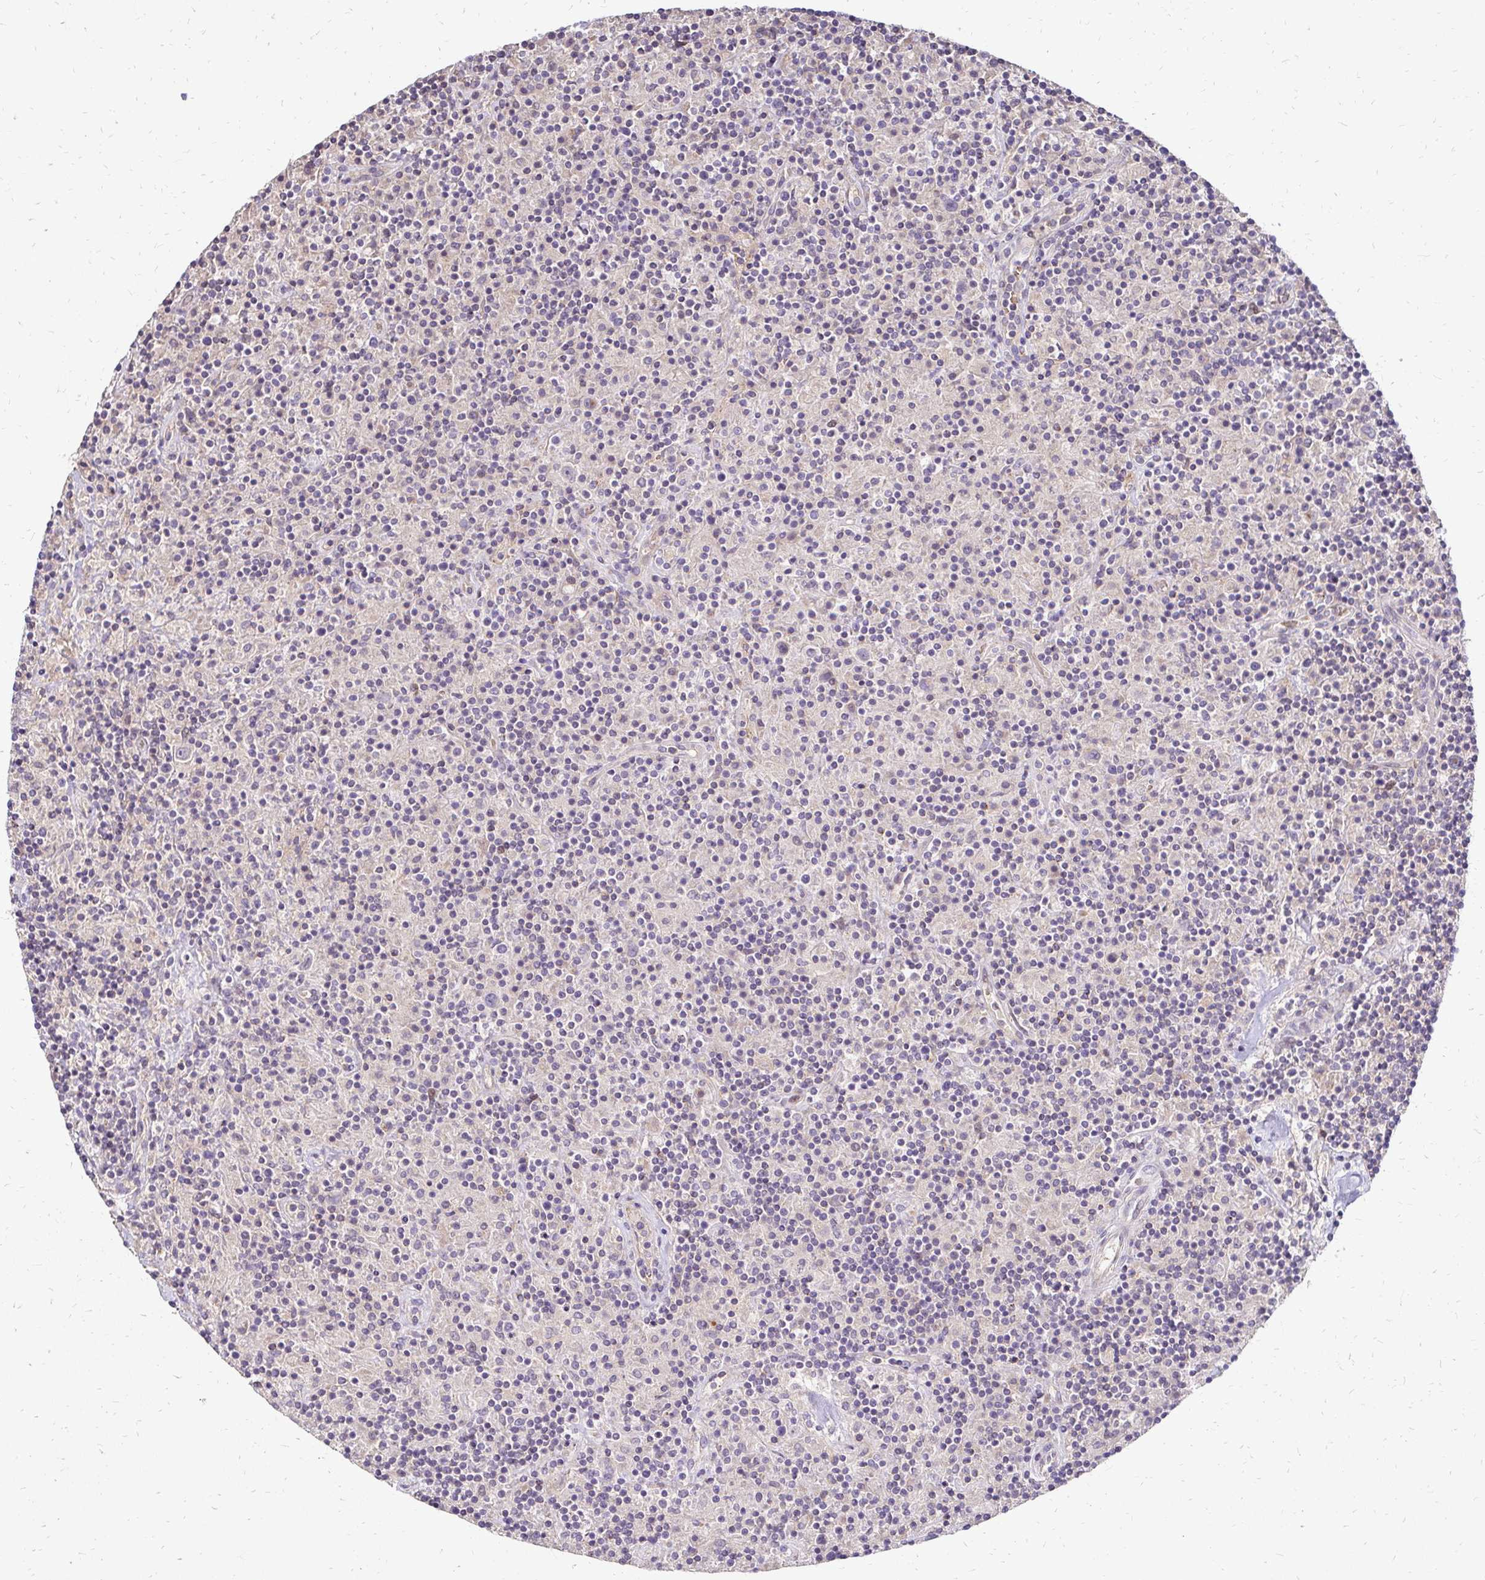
{"staining": {"intensity": "negative", "quantity": "none", "location": "none"}, "tissue": "lymphoma", "cell_type": "Tumor cells", "image_type": "cancer", "snomed": [{"axis": "morphology", "description": "Hodgkin's disease, NOS"}, {"axis": "topography", "description": "Lymph node"}], "caption": "This is a photomicrograph of immunohistochemistry staining of lymphoma, which shows no positivity in tumor cells.", "gene": "IDUA", "patient": {"sex": "male", "age": 70}}